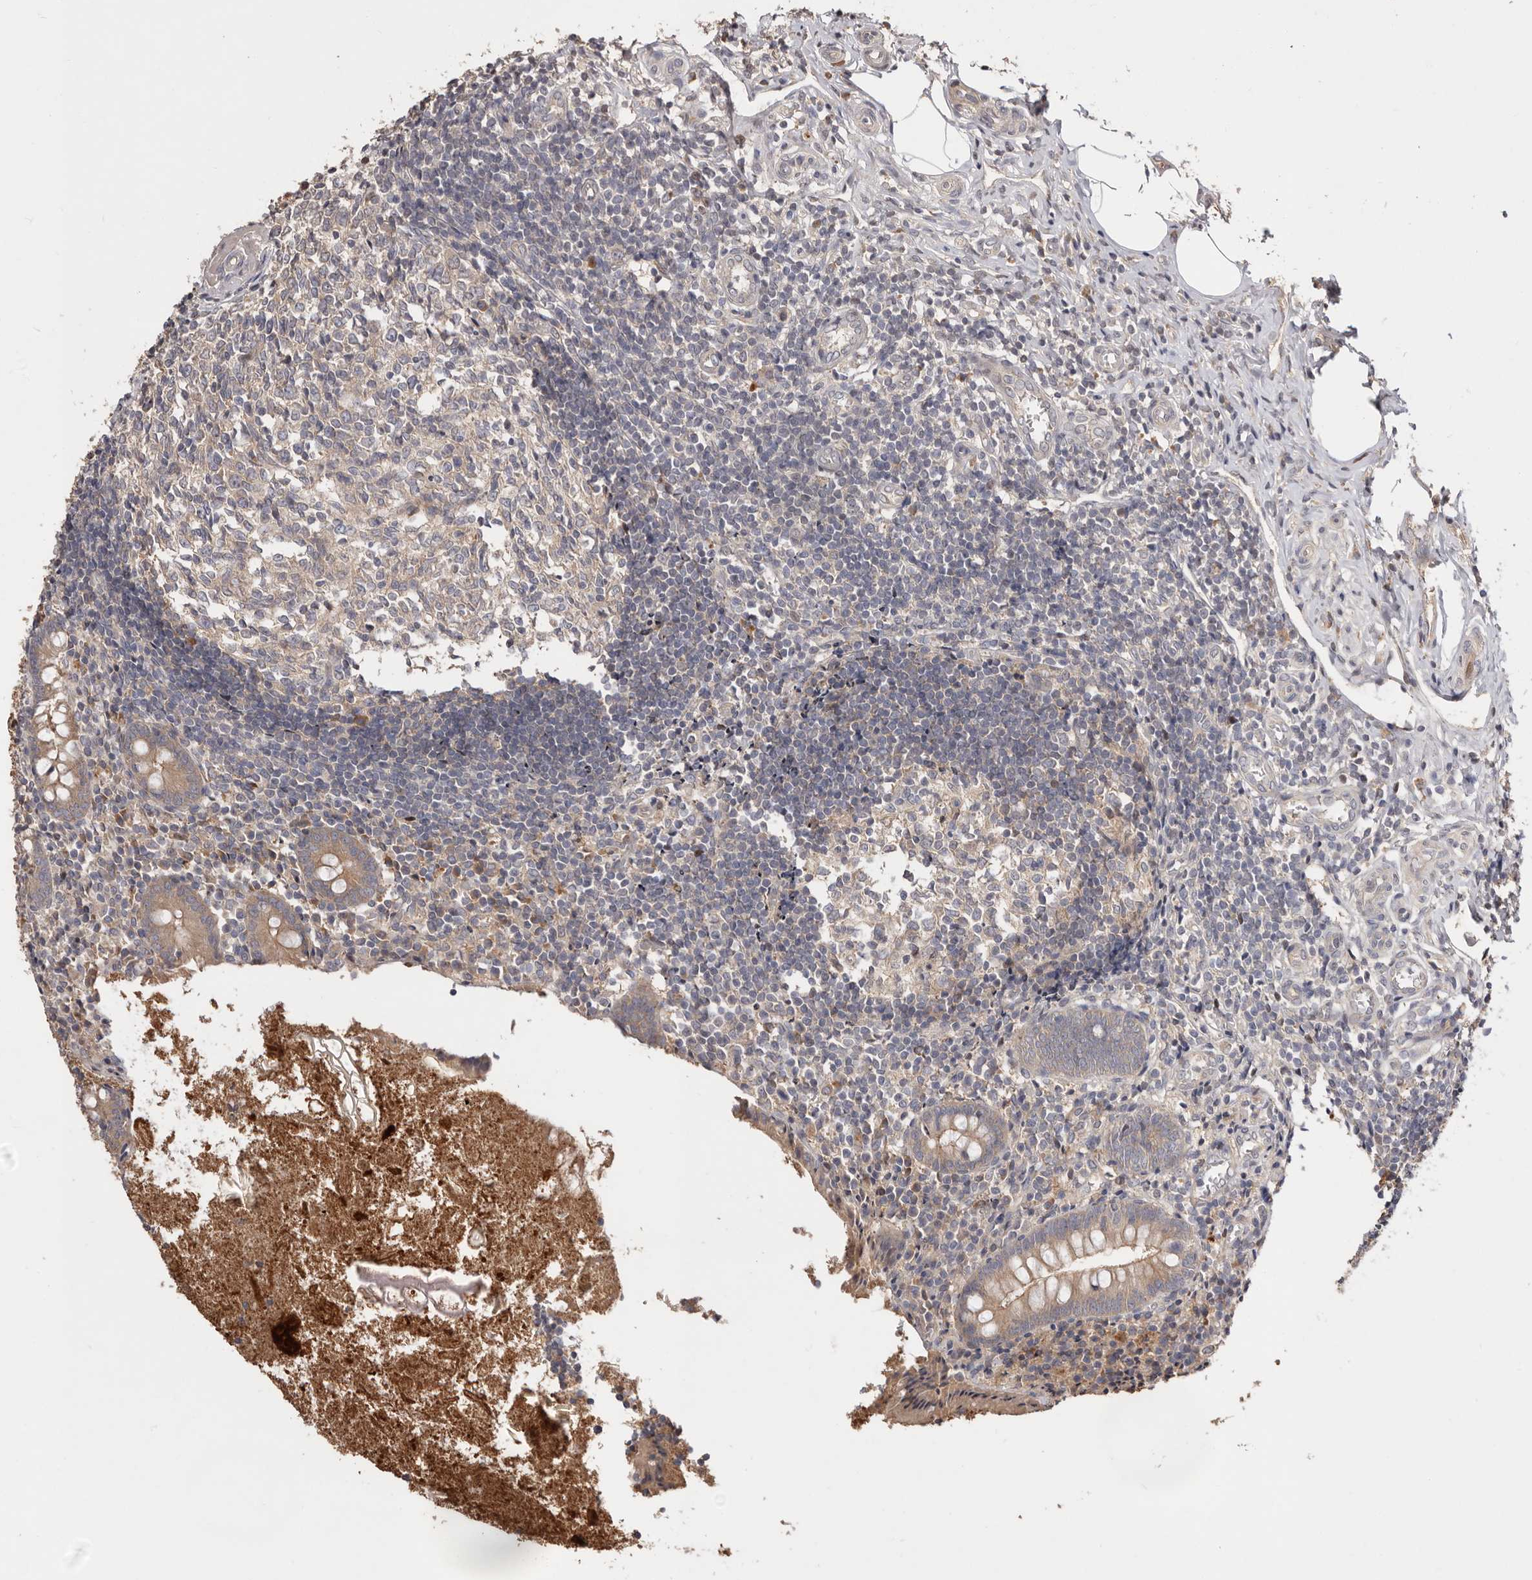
{"staining": {"intensity": "weak", "quantity": ">75%", "location": "cytoplasmic/membranous"}, "tissue": "appendix", "cell_type": "Glandular cells", "image_type": "normal", "snomed": [{"axis": "morphology", "description": "Normal tissue, NOS"}, {"axis": "topography", "description": "Appendix"}], "caption": "Glandular cells reveal low levels of weak cytoplasmic/membranous expression in approximately >75% of cells in unremarkable human appendix. The staining is performed using DAB (3,3'-diaminobenzidine) brown chromogen to label protein expression. The nuclei are counter-stained blue using hematoxylin.", "gene": "DOP1A", "patient": {"sex": "female", "age": 17}}